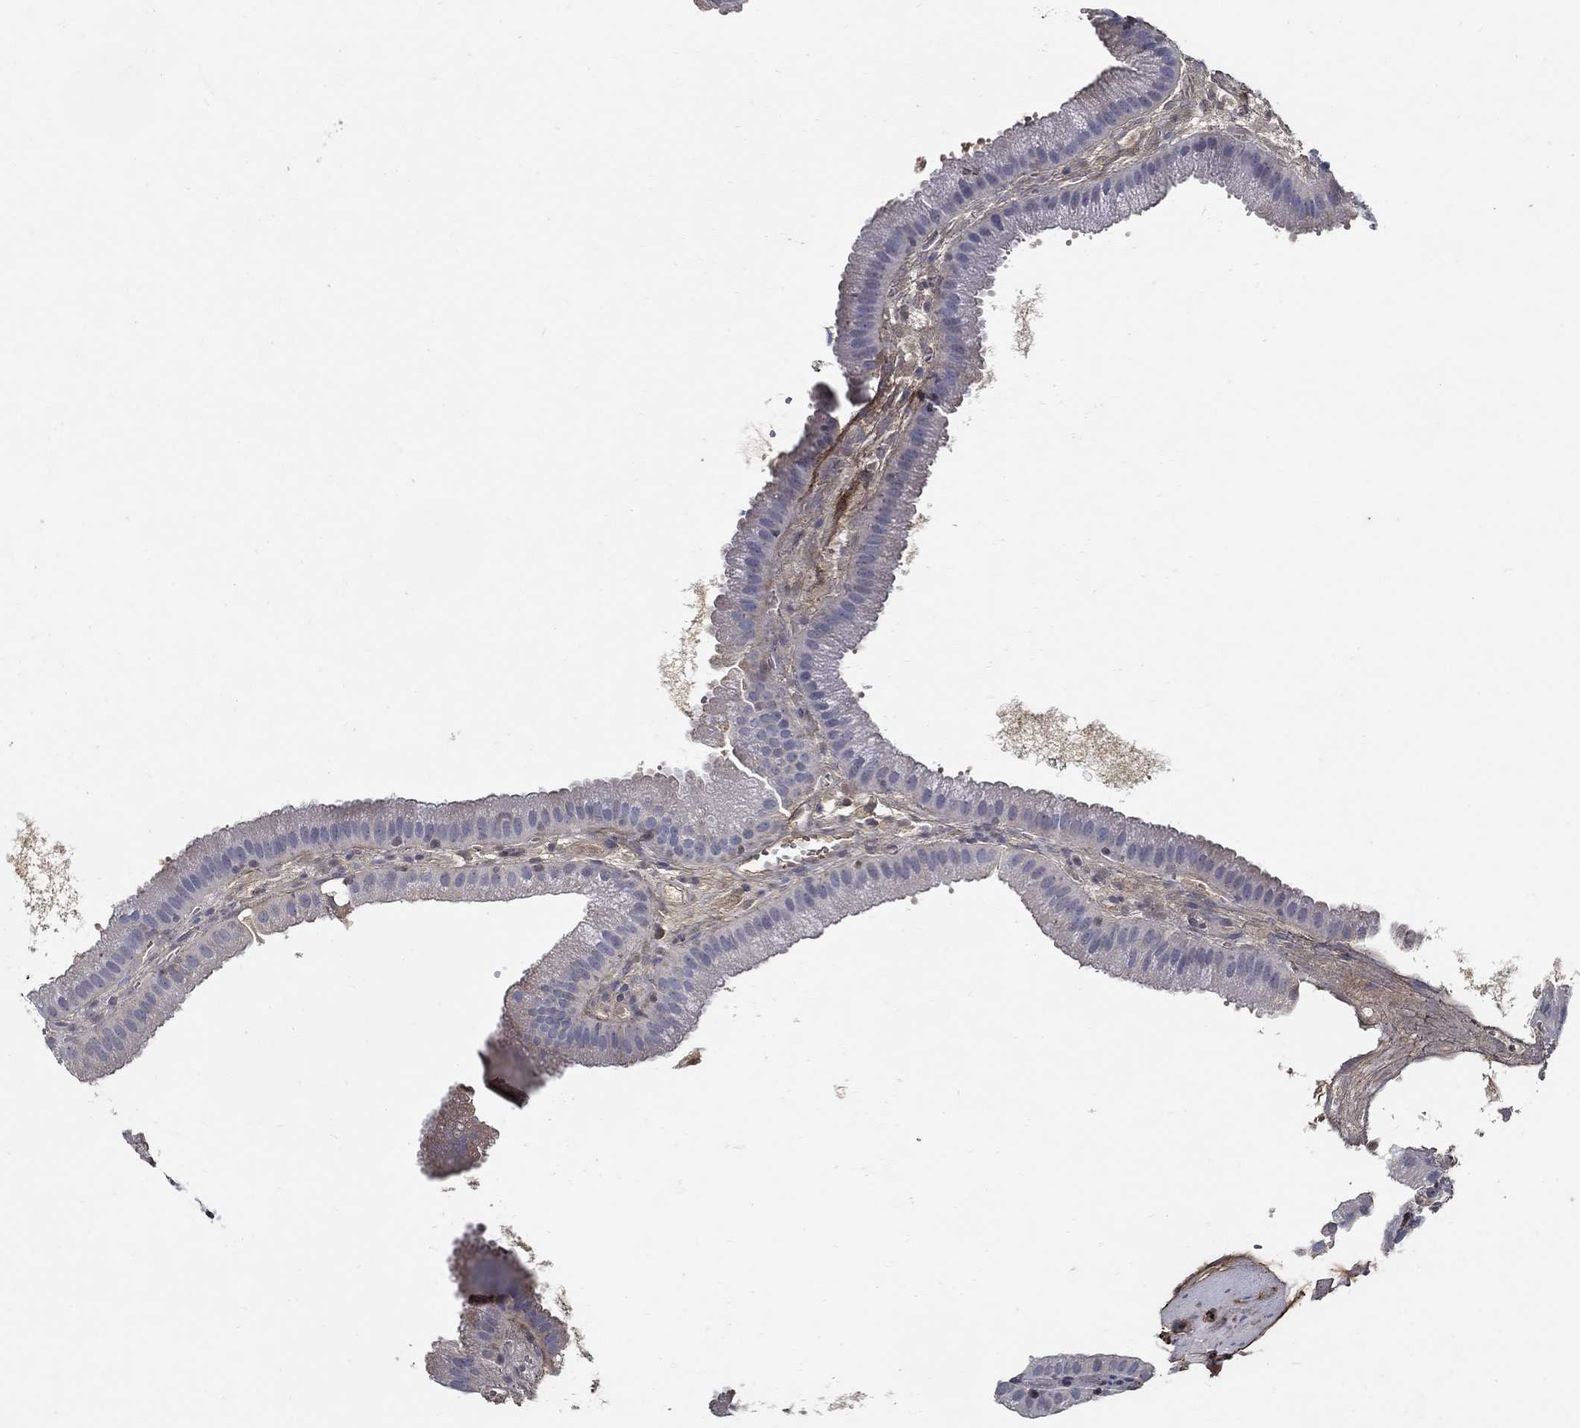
{"staining": {"intensity": "negative", "quantity": "none", "location": "none"}, "tissue": "gallbladder", "cell_type": "Glandular cells", "image_type": "normal", "snomed": [{"axis": "morphology", "description": "Normal tissue, NOS"}, {"axis": "topography", "description": "Gallbladder"}], "caption": "The IHC photomicrograph has no significant staining in glandular cells of gallbladder.", "gene": "TGFBI", "patient": {"sex": "male", "age": 67}}